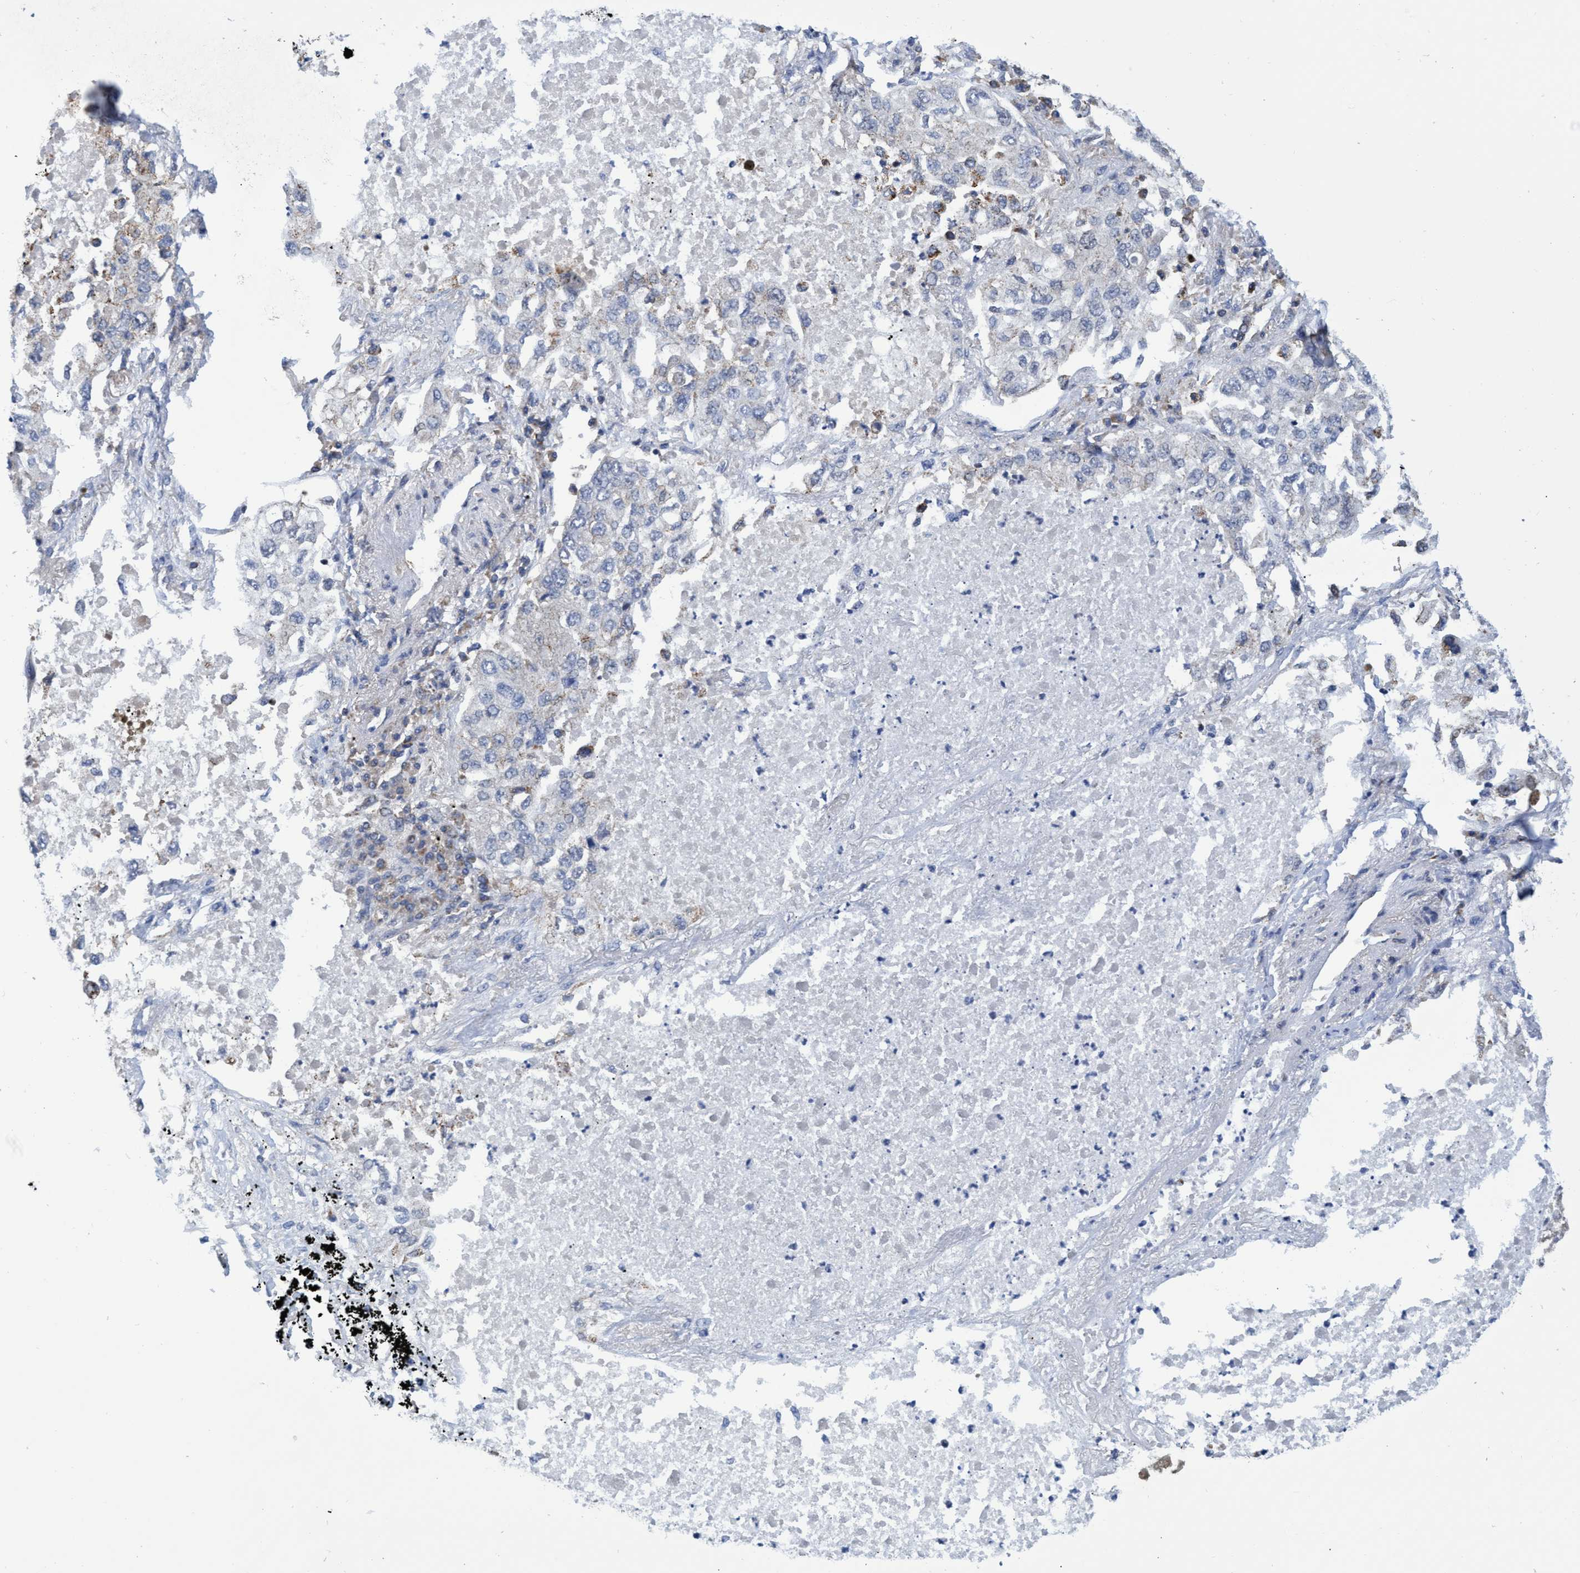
{"staining": {"intensity": "weak", "quantity": "25%-75%", "location": "cytoplasmic/membranous"}, "tissue": "lung cancer", "cell_type": "Tumor cells", "image_type": "cancer", "snomed": [{"axis": "morphology", "description": "Inflammation, NOS"}, {"axis": "morphology", "description": "Adenocarcinoma, NOS"}, {"axis": "topography", "description": "Lung"}], "caption": "IHC photomicrograph of lung cancer stained for a protein (brown), which demonstrates low levels of weak cytoplasmic/membranous expression in approximately 25%-75% of tumor cells.", "gene": "CRYZ", "patient": {"sex": "male", "age": 63}}